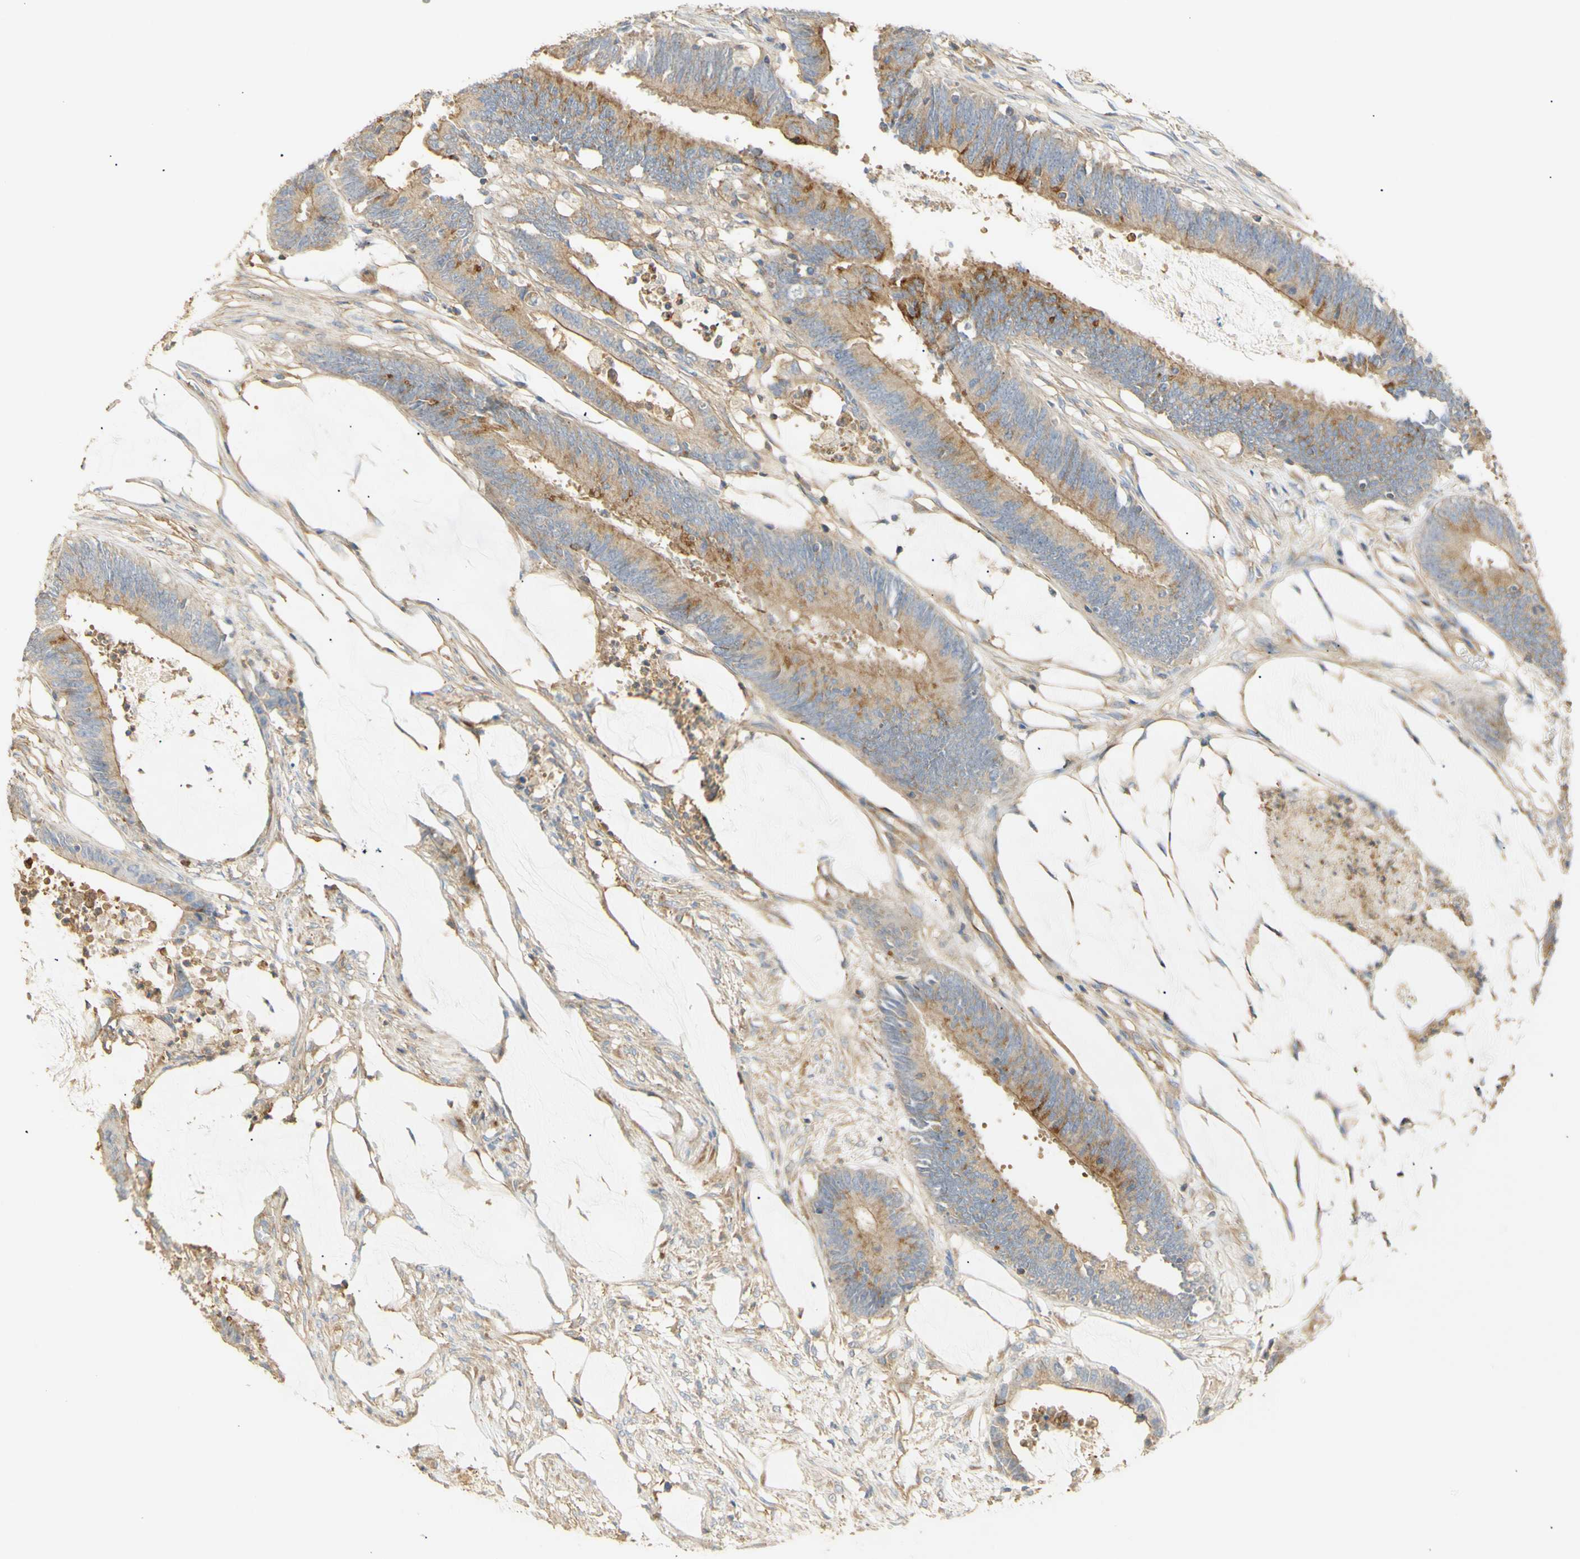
{"staining": {"intensity": "moderate", "quantity": "25%-75%", "location": "cytoplasmic/membranous"}, "tissue": "colorectal cancer", "cell_type": "Tumor cells", "image_type": "cancer", "snomed": [{"axis": "morphology", "description": "Adenocarcinoma, NOS"}, {"axis": "topography", "description": "Rectum"}], "caption": "Immunohistochemistry (IHC) of colorectal cancer demonstrates medium levels of moderate cytoplasmic/membranous expression in approximately 25%-75% of tumor cells. (Brightfield microscopy of DAB IHC at high magnification).", "gene": "KCNE4", "patient": {"sex": "female", "age": 66}}